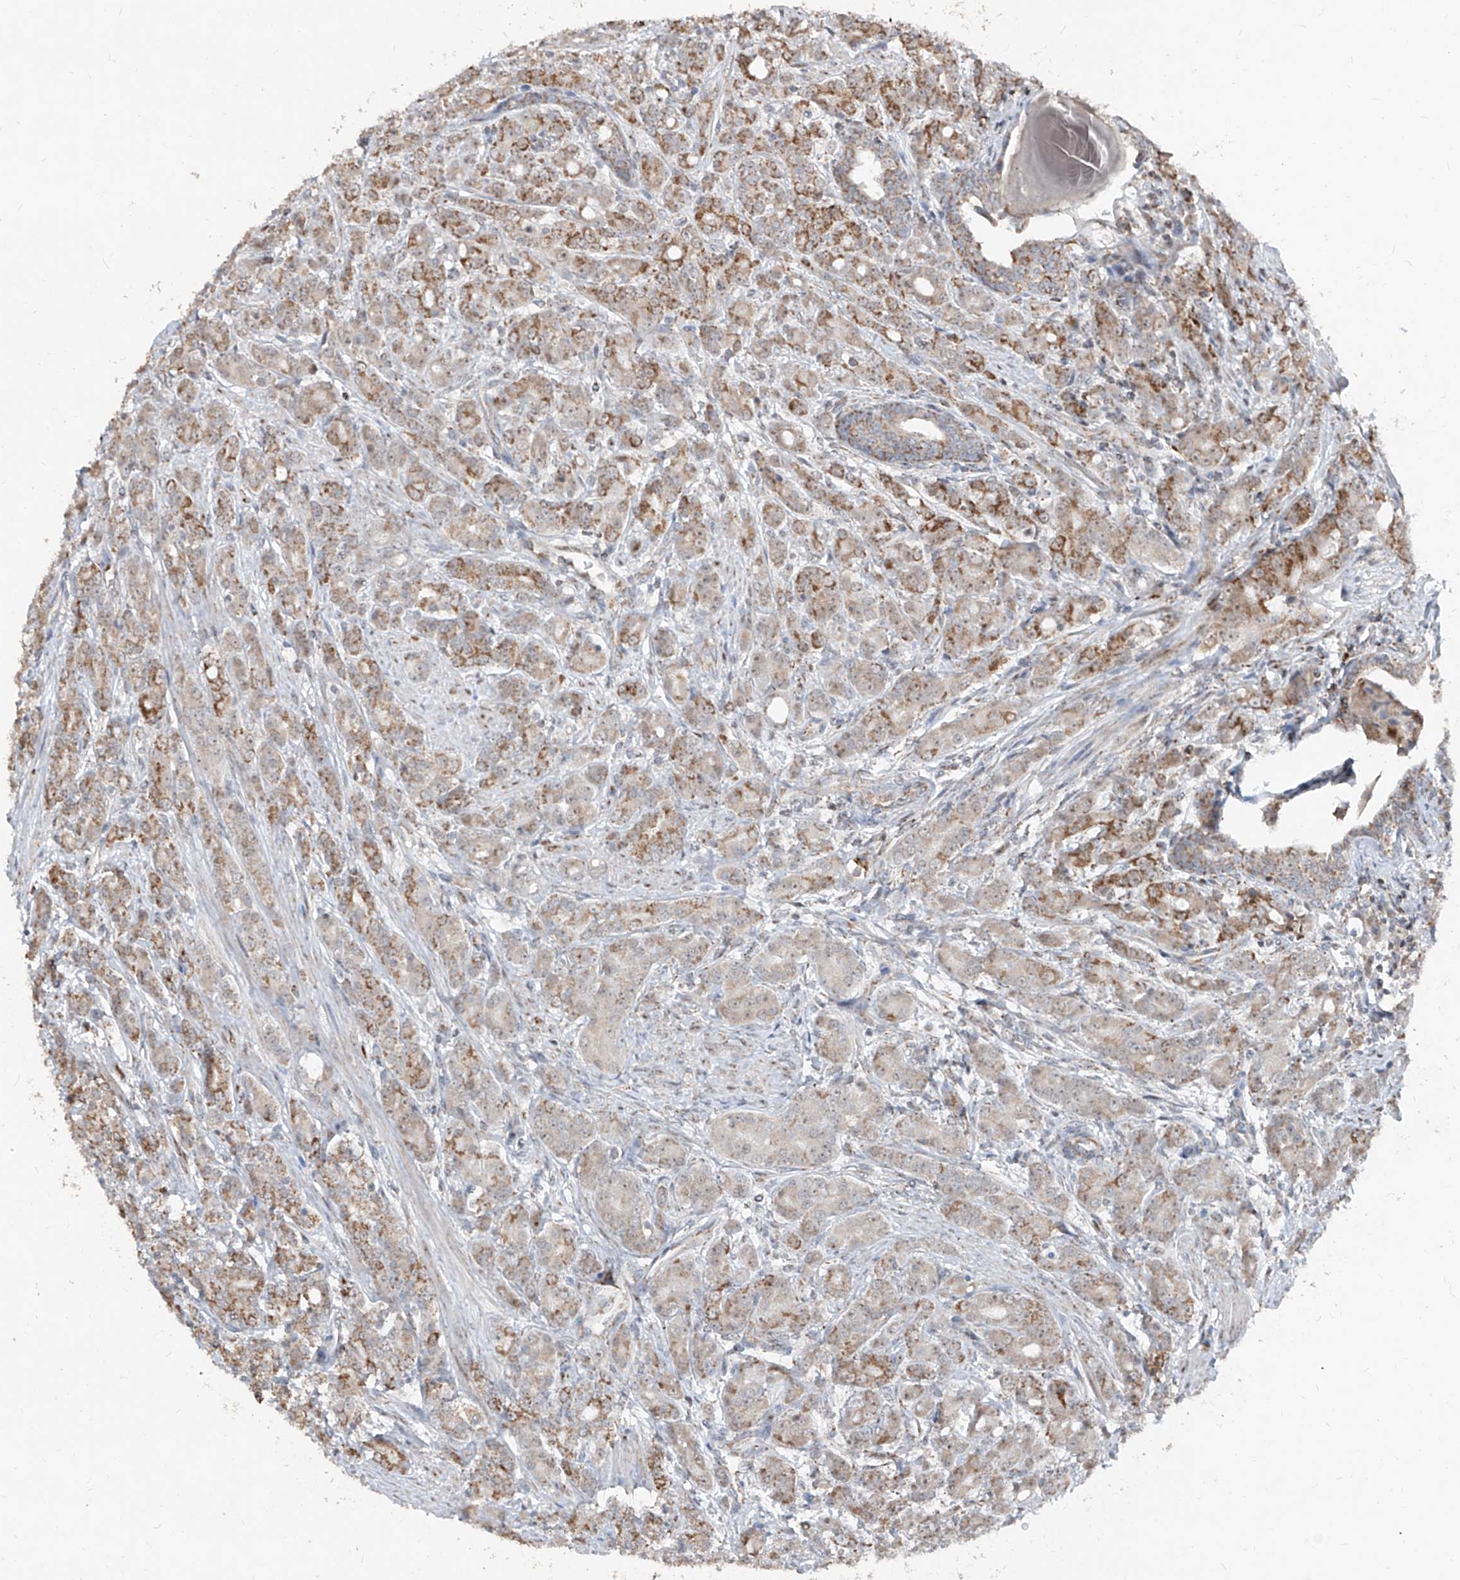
{"staining": {"intensity": "moderate", "quantity": ">75%", "location": "cytoplasmic/membranous"}, "tissue": "prostate cancer", "cell_type": "Tumor cells", "image_type": "cancer", "snomed": [{"axis": "morphology", "description": "Adenocarcinoma, High grade"}, {"axis": "topography", "description": "Prostate"}], "caption": "Prostate cancer tissue shows moderate cytoplasmic/membranous expression in approximately >75% of tumor cells", "gene": "NDUFB3", "patient": {"sex": "male", "age": 62}}